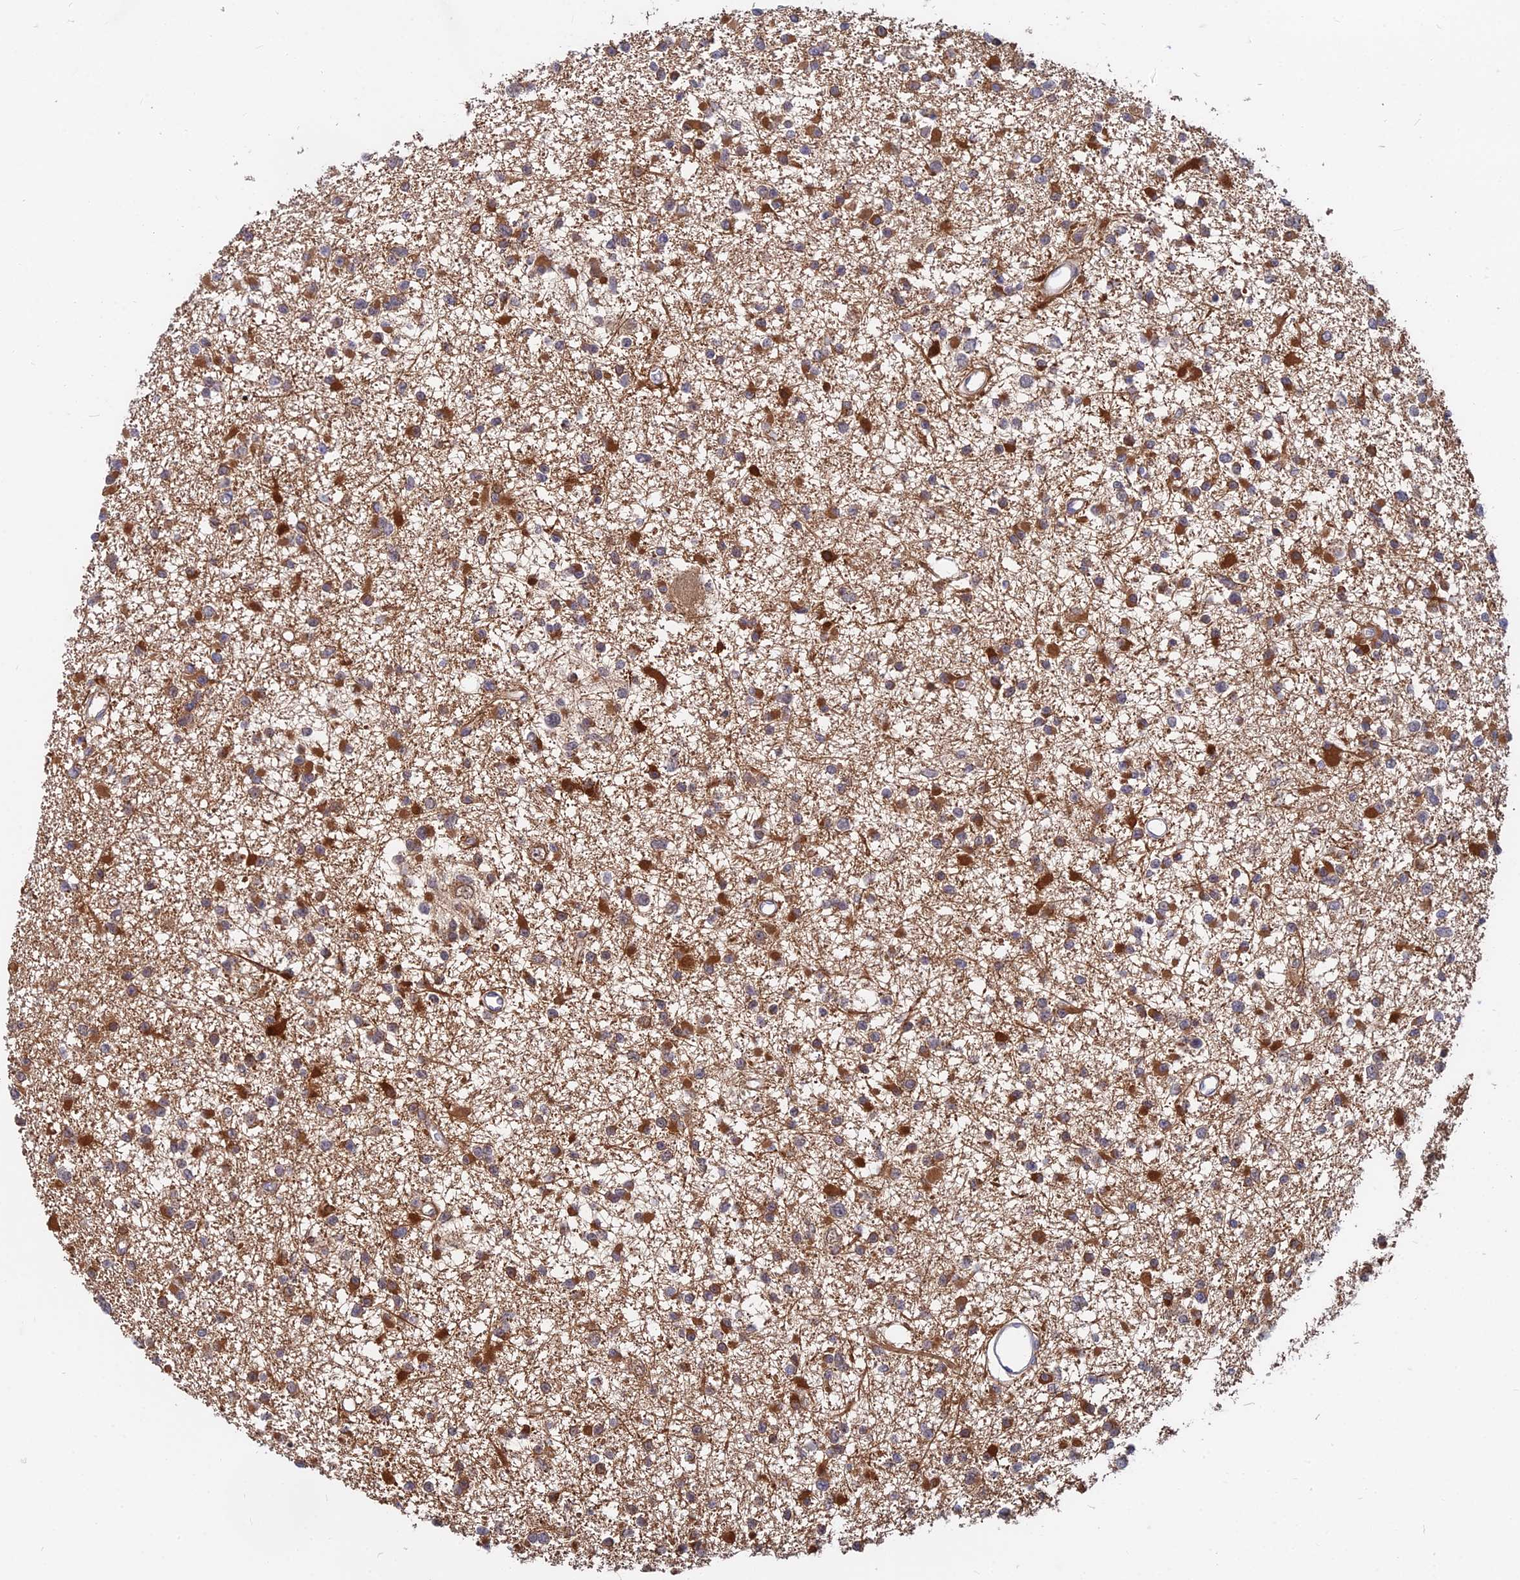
{"staining": {"intensity": "strong", "quantity": "25%-75%", "location": "cytoplasmic/membranous"}, "tissue": "glioma", "cell_type": "Tumor cells", "image_type": "cancer", "snomed": [{"axis": "morphology", "description": "Glioma, malignant, Low grade"}, {"axis": "topography", "description": "Brain"}], "caption": "Protein expression analysis of human low-grade glioma (malignant) reveals strong cytoplasmic/membranous expression in about 25%-75% of tumor cells.", "gene": "B3GALT4", "patient": {"sex": "female", "age": 22}}